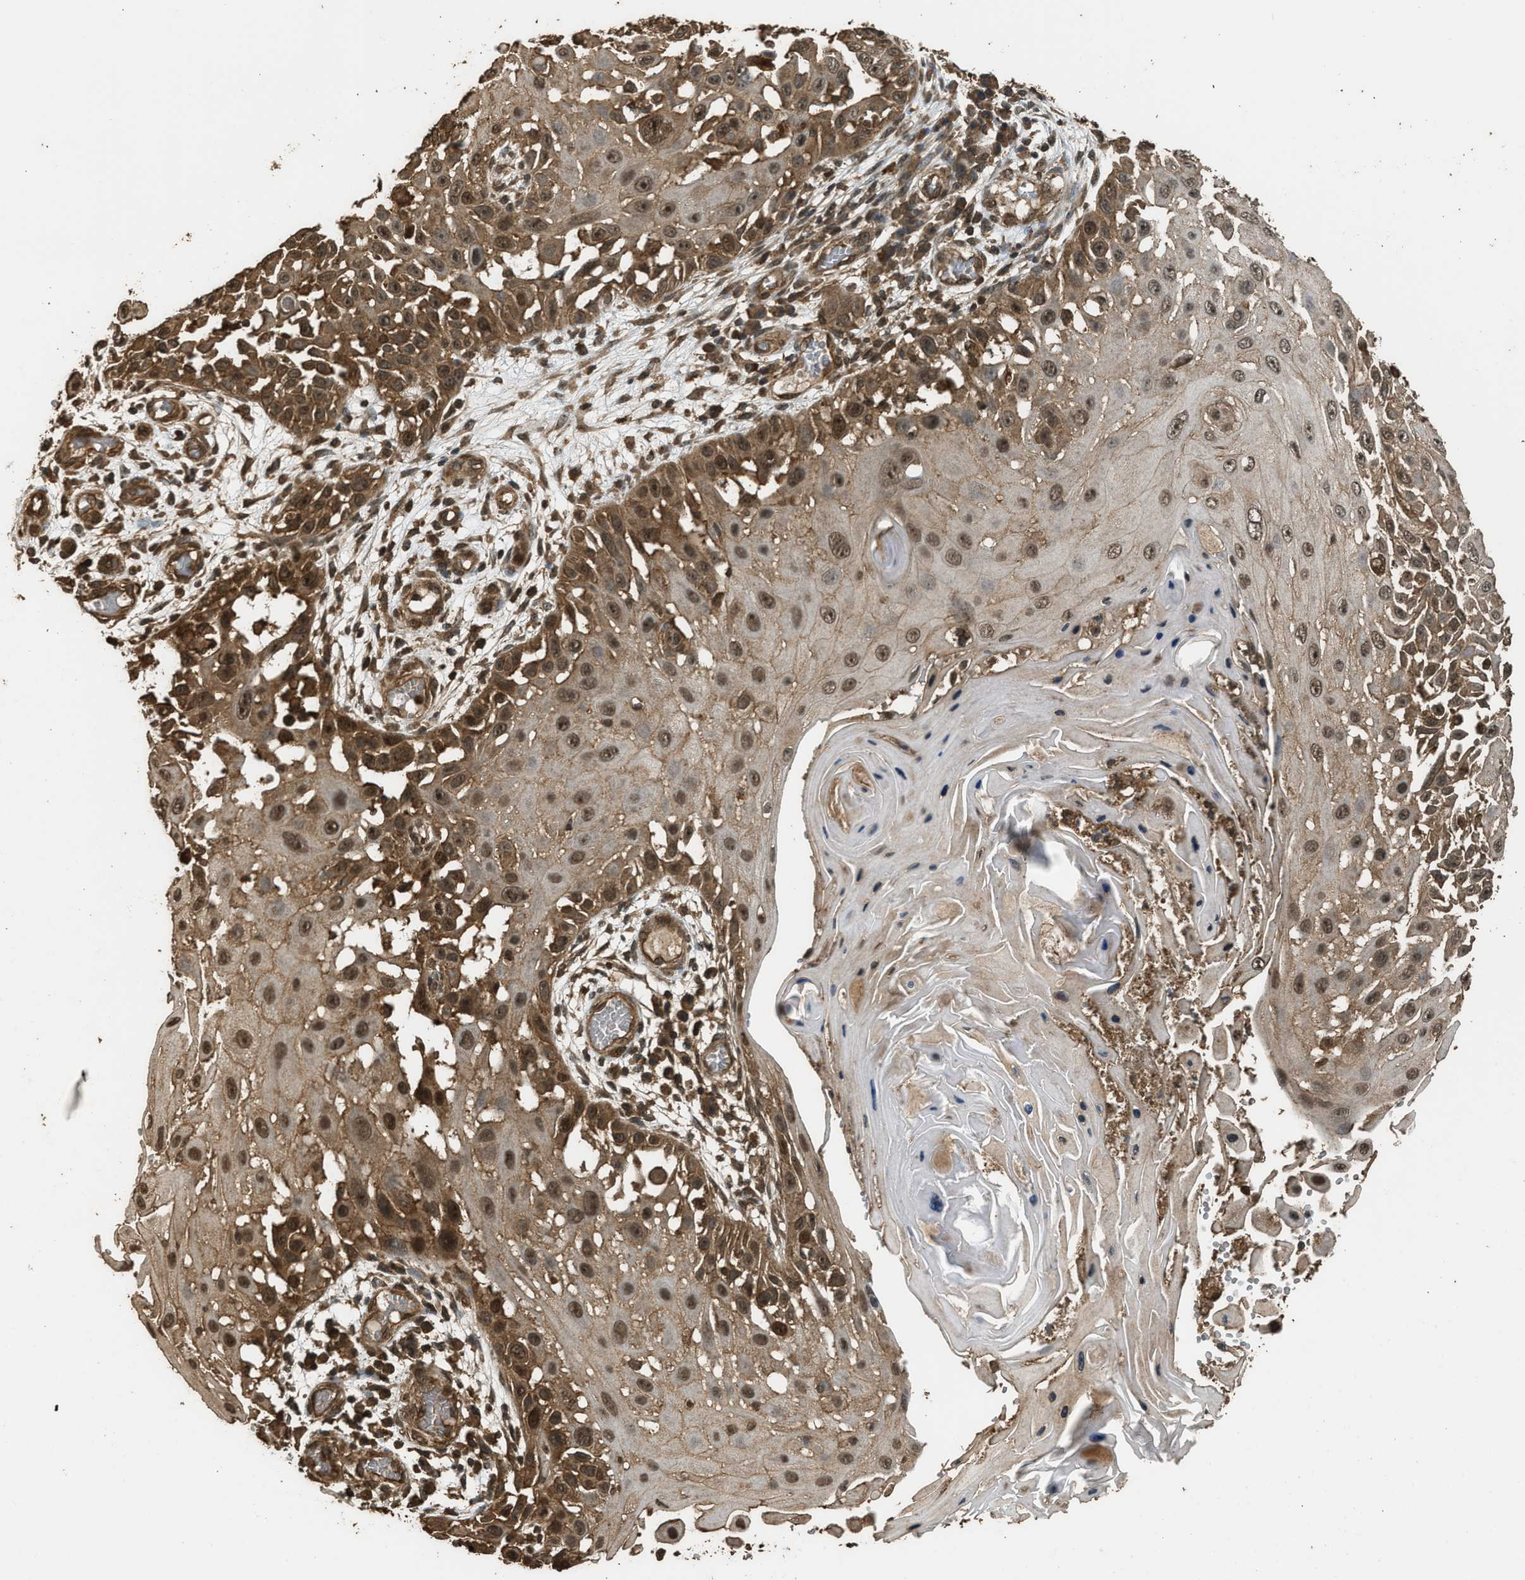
{"staining": {"intensity": "moderate", "quantity": ">75%", "location": "cytoplasmic/membranous,nuclear"}, "tissue": "skin cancer", "cell_type": "Tumor cells", "image_type": "cancer", "snomed": [{"axis": "morphology", "description": "Squamous cell carcinoma, NOS"}, {"axis": "topography", "description": "Skin"}], "caption": "Tumor cells show moderate cytoplasmic/membranous and nuclear positivity in approximately >75% of cells in squamous cell carcinoma (skin).", "gene": "MYBL2", "patient": {"sex": "female", "age": 44}}